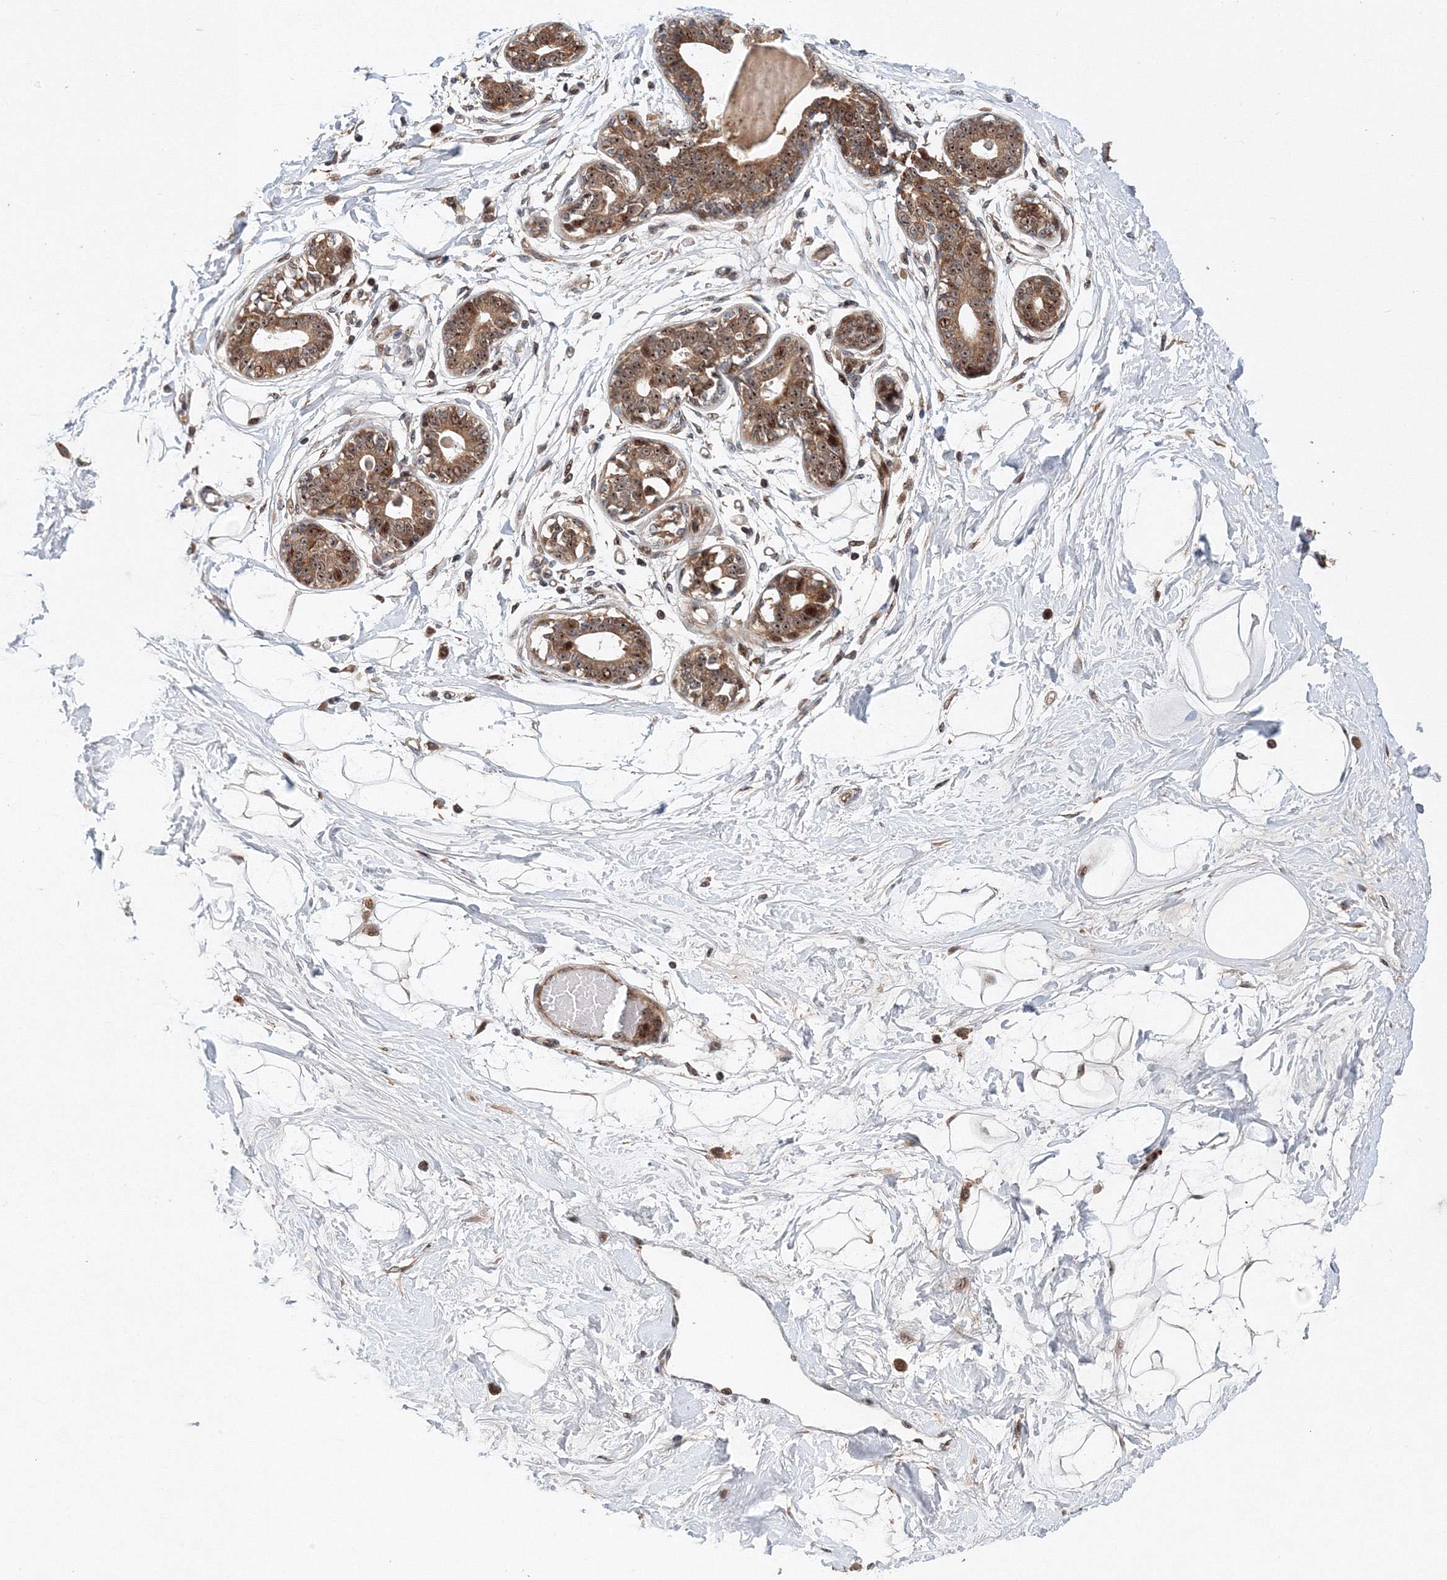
{"staining": {"intensity": "strong", "quantity": ">75%", "location": "nuclear"}, "tissue": "breast", "cell_type": "Adipocytes", "image_type": "normal", "snomed": [{"axis": "morphology", "description": "Normal tissue, NOS"}, {"axis": "topography", "description": "Breast"}], "caption": "Immunohistochemistry (IHC) (DAB) staining of benign breast reveals strong nuclear protein expression in approximately >75% of adipocytes.", "gene": "ANKAR", "patient": {"sex": "female", "age": 45}}